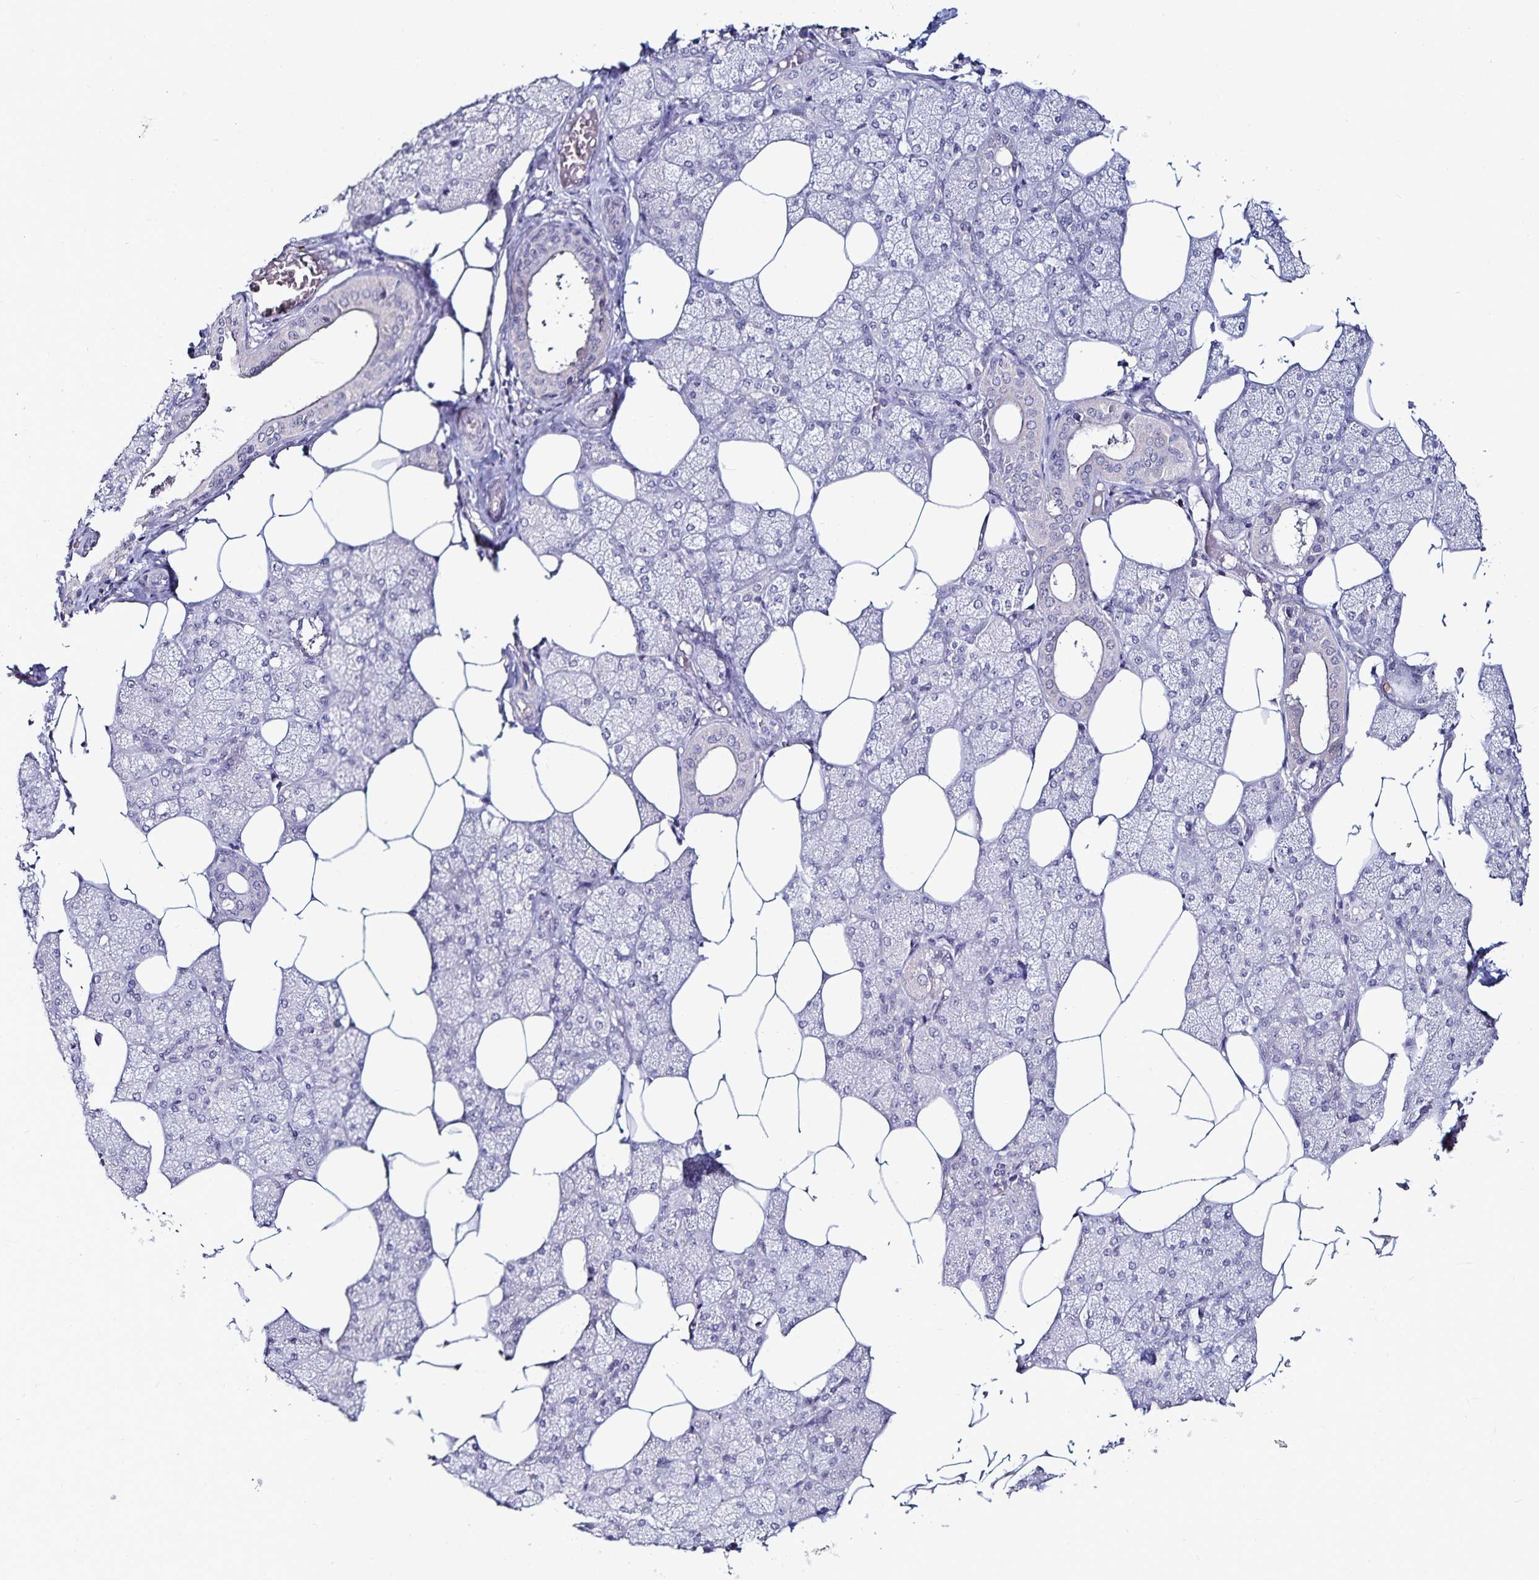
{"staining": {"intensity": "negative", "quantity": "none", "location": "none"}, "tissue": "salivary gland", "cell_type": "Glandular cells", "image_type": "normal", "snomed": [{"axis": "morphology", "description": "Normal tissue, NOS"}, {"axis": "topography", "description": "Salivary gland"}], "caption": "IHC micrograph of benign salivary gland stained for a protein (brown), which demonstrates no staining in glandular cells. (DAB immunohistochemistry visualized using brightfield microscopy, high magnification).", "gene": "ACSL5", "patient": {"sex": "female", "age": 43}}